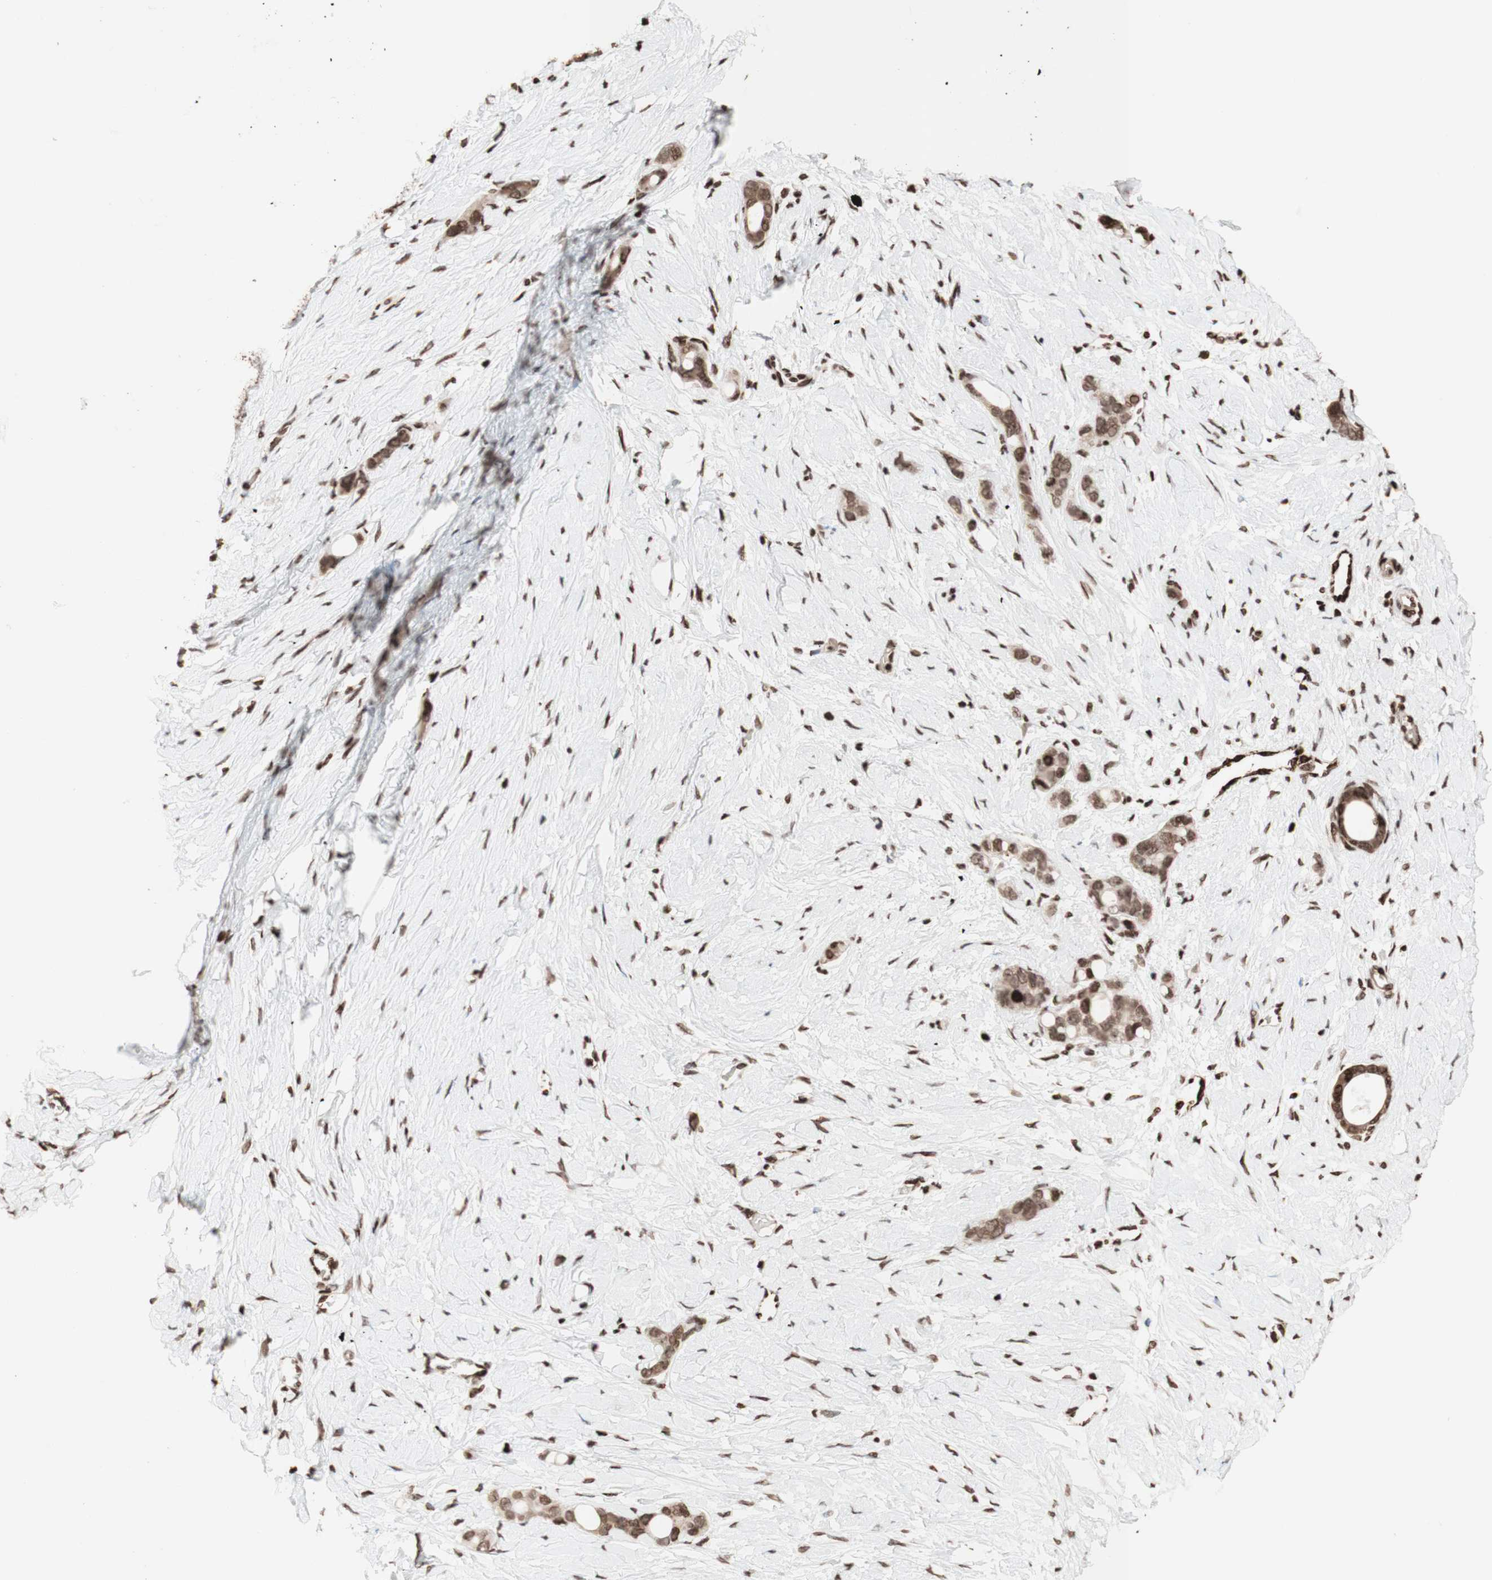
{"staining": {"intensity": "weak", "quantity": ">75%", "location": "cytoplasmic/membranous,nuclear"}, "tissue": "stomach cancer", "cell_type": "Tumor cells", "image_type": "cancer", "snomed": [{"axis": "morphology", "description": "Adenocarcinoma, NOS"}, {"axis": "topography", "description": "Stomach"}], "caption": "A photomicrograph of human adenocarcinoma (stomach) stained for a protein demonstrates weak cytoplasmic/membranous and nuclear brown staining in tumor cells.", "gene": "NCAPD2", "patient": {"sex": "female", "age": 75}}